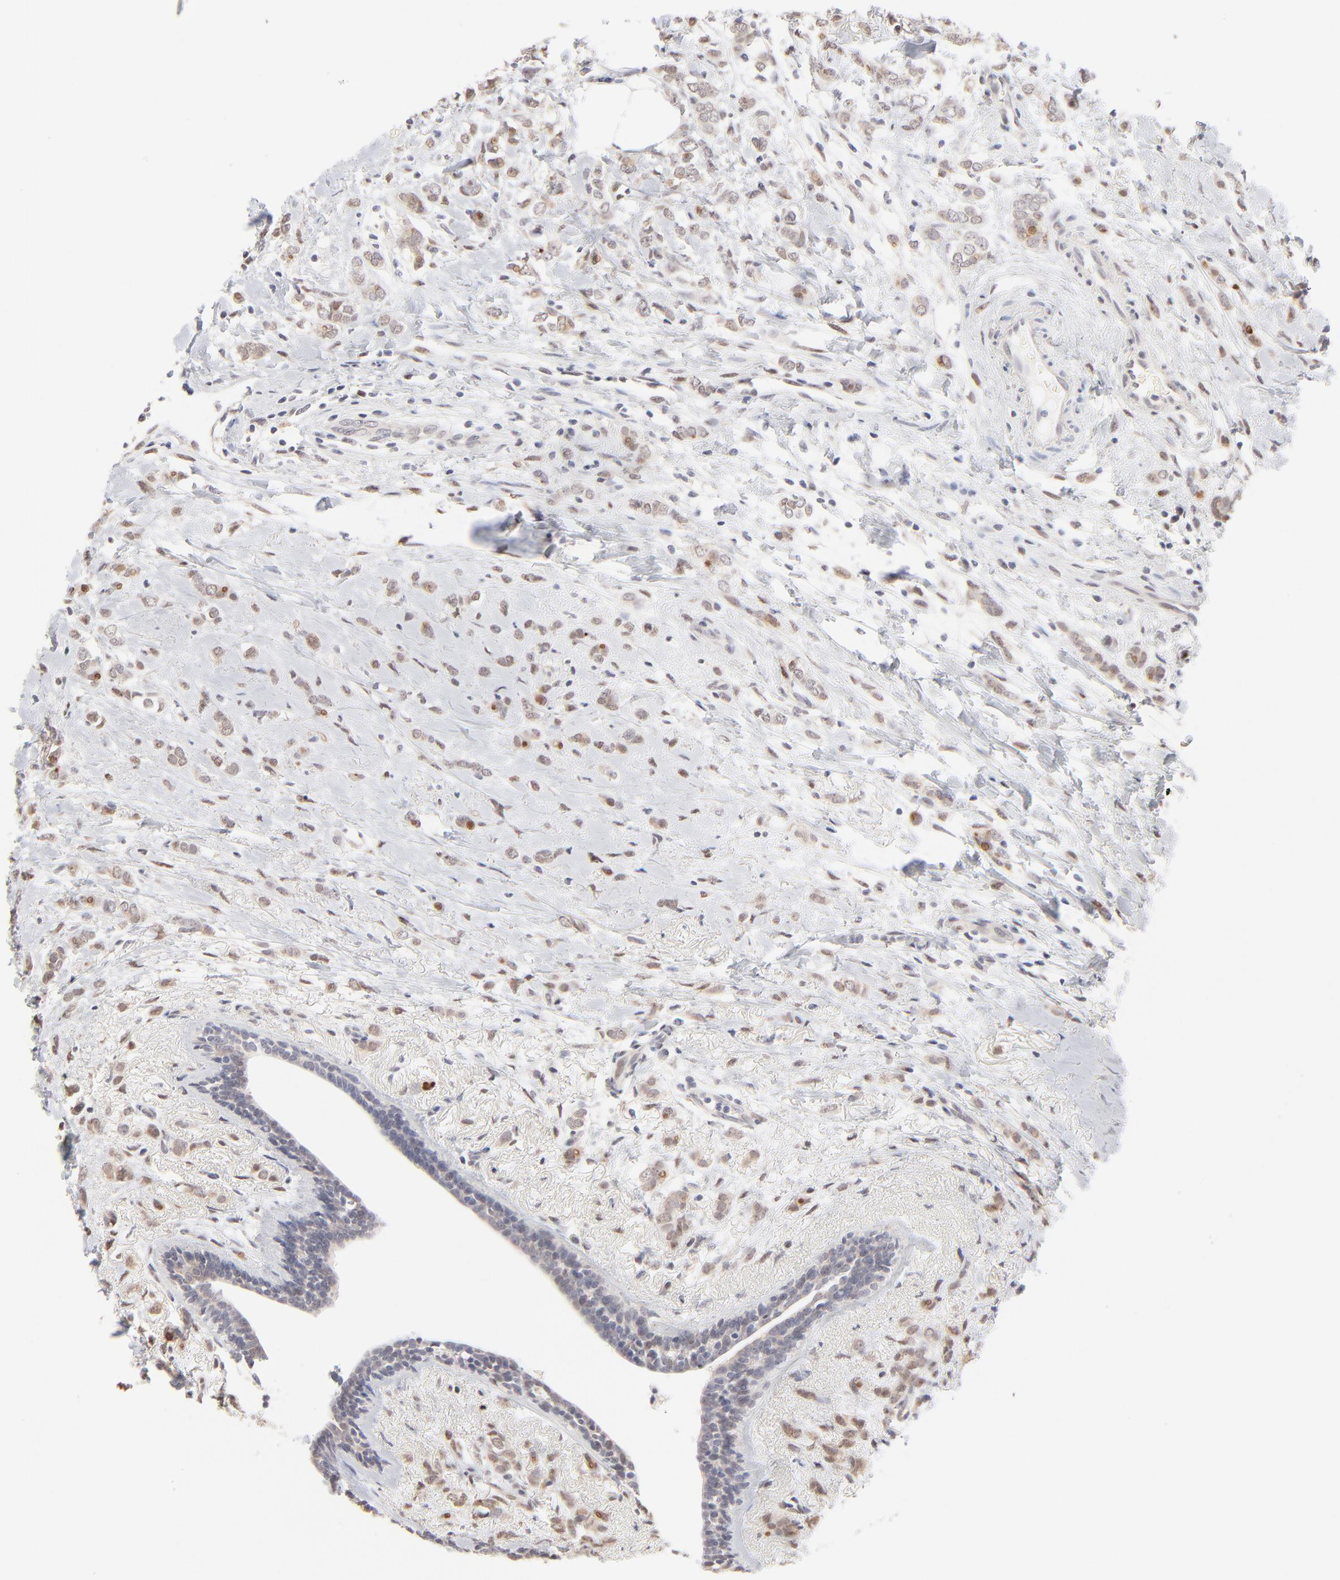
{"staining": {"intensity": "weak", "quantity": ">75%", "location": "nuclear"}, "tissue": "breast cancer", "cell_type": "Tumor cells", "image_type": "cancer", "snomed": [{"axis": "morphology", "description": "Normal tissue, NOS"}, {"axis": "morphology", "description": "Lobular carcinoma"}, {"axis": "topography", "description": "Breast"}], "caption": "Immunohistochemistry of human breast lobular carcinoma exhibits low levels of weak nuclear expression in approximately >75% of tumor cells.", "gene": "RBM3", "patient": {"sex": "female", "age": 47}}